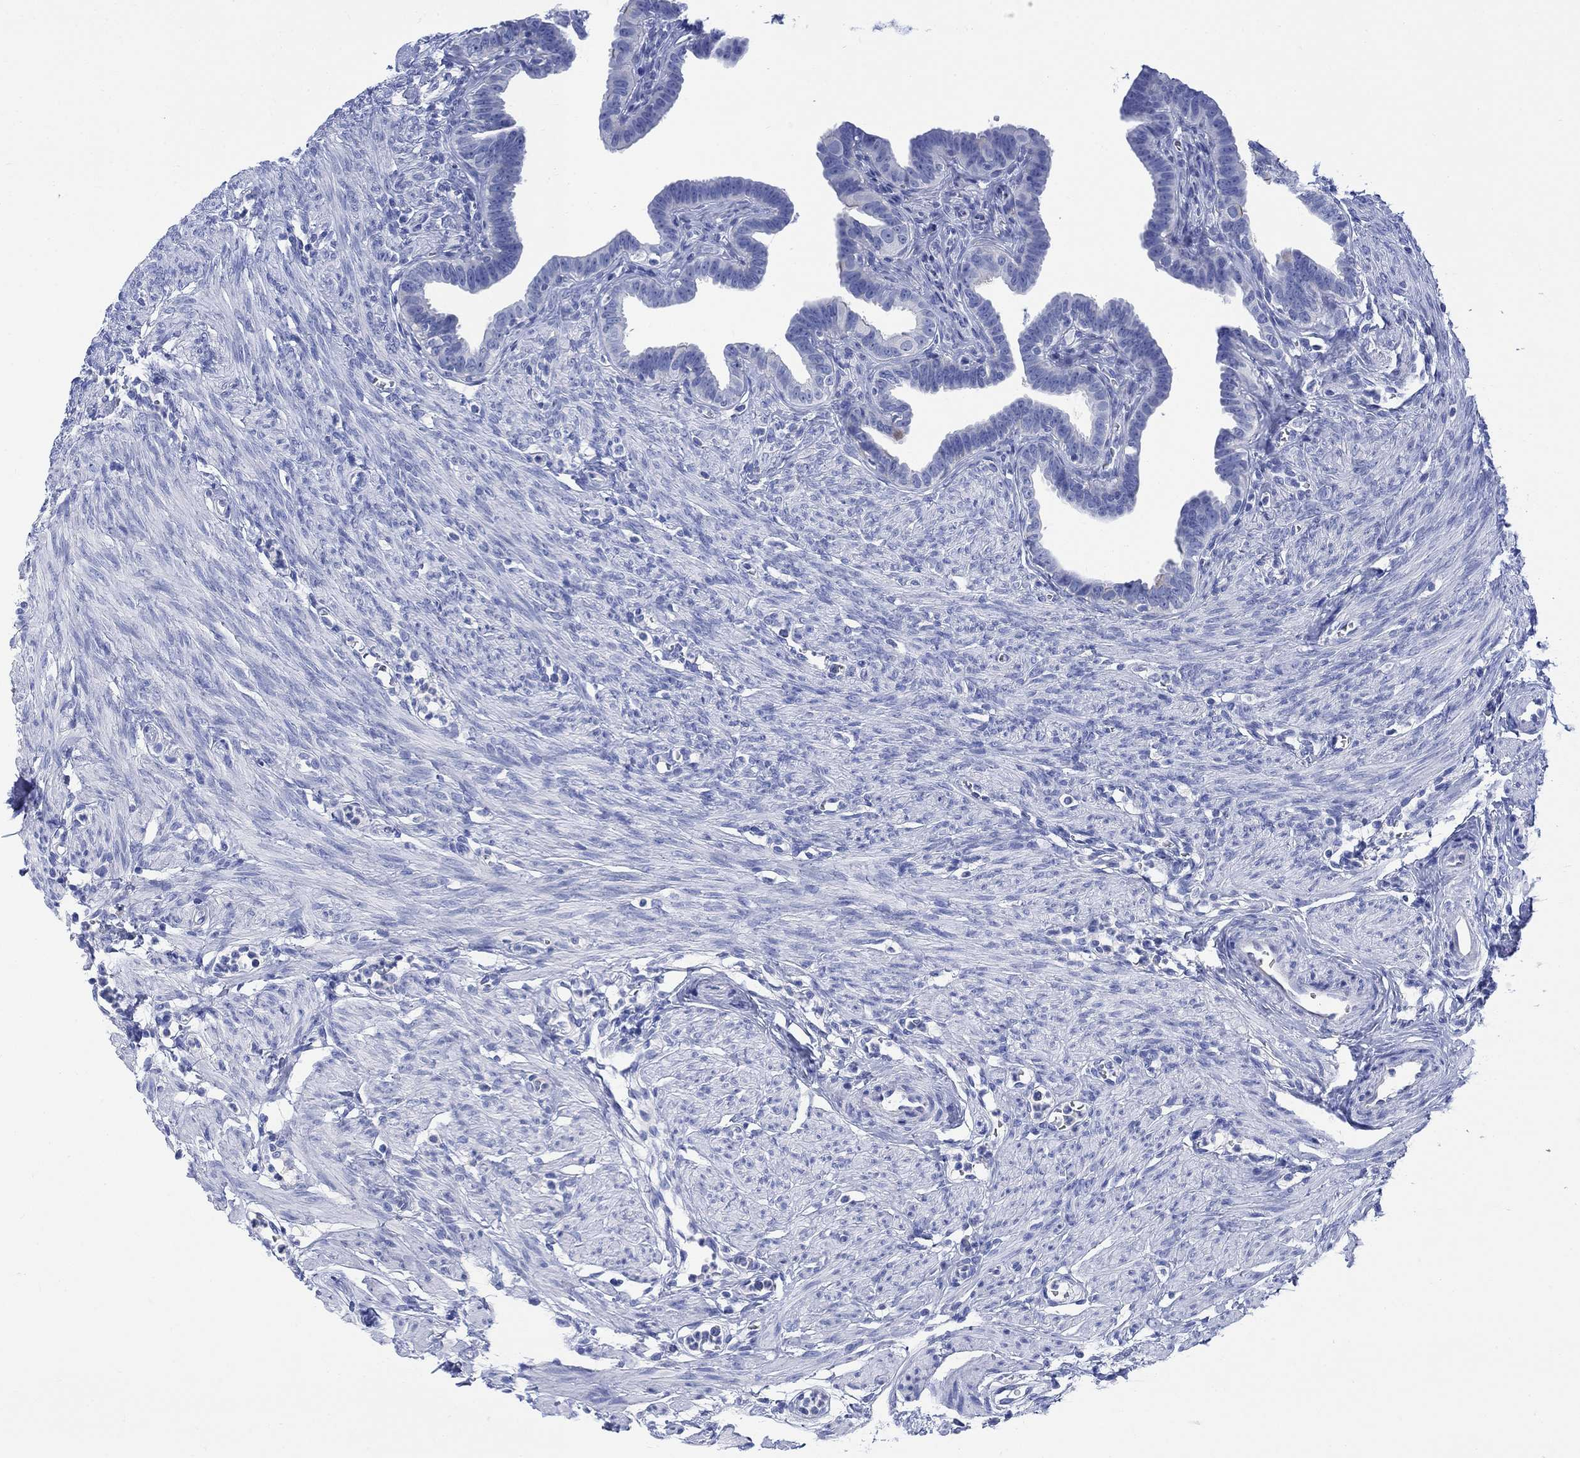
{"staining": {"intensity": "moderate", "quantity": "<25%", "location": "cytoplasmic/membranous"}, "tissue": "fallopian tube", "cell_type": "Glandular cells", "image_type": "normal", "snomed": [{"axis": "morphology", "description": "Normal tissue, NOS"}, {"axis": "topography", "description": "Fallopian tube"}, {"axis": "topography", "description": "Ovary"}], "caption": "Immunohistochemical staining of normal fallopian tube shows <25% levels of moderate cytoplasmic/membranous protein positivity in about <25% of glandular cells.", "gene": "MYL1", "patient": {"sex": "female", "age": 33}}